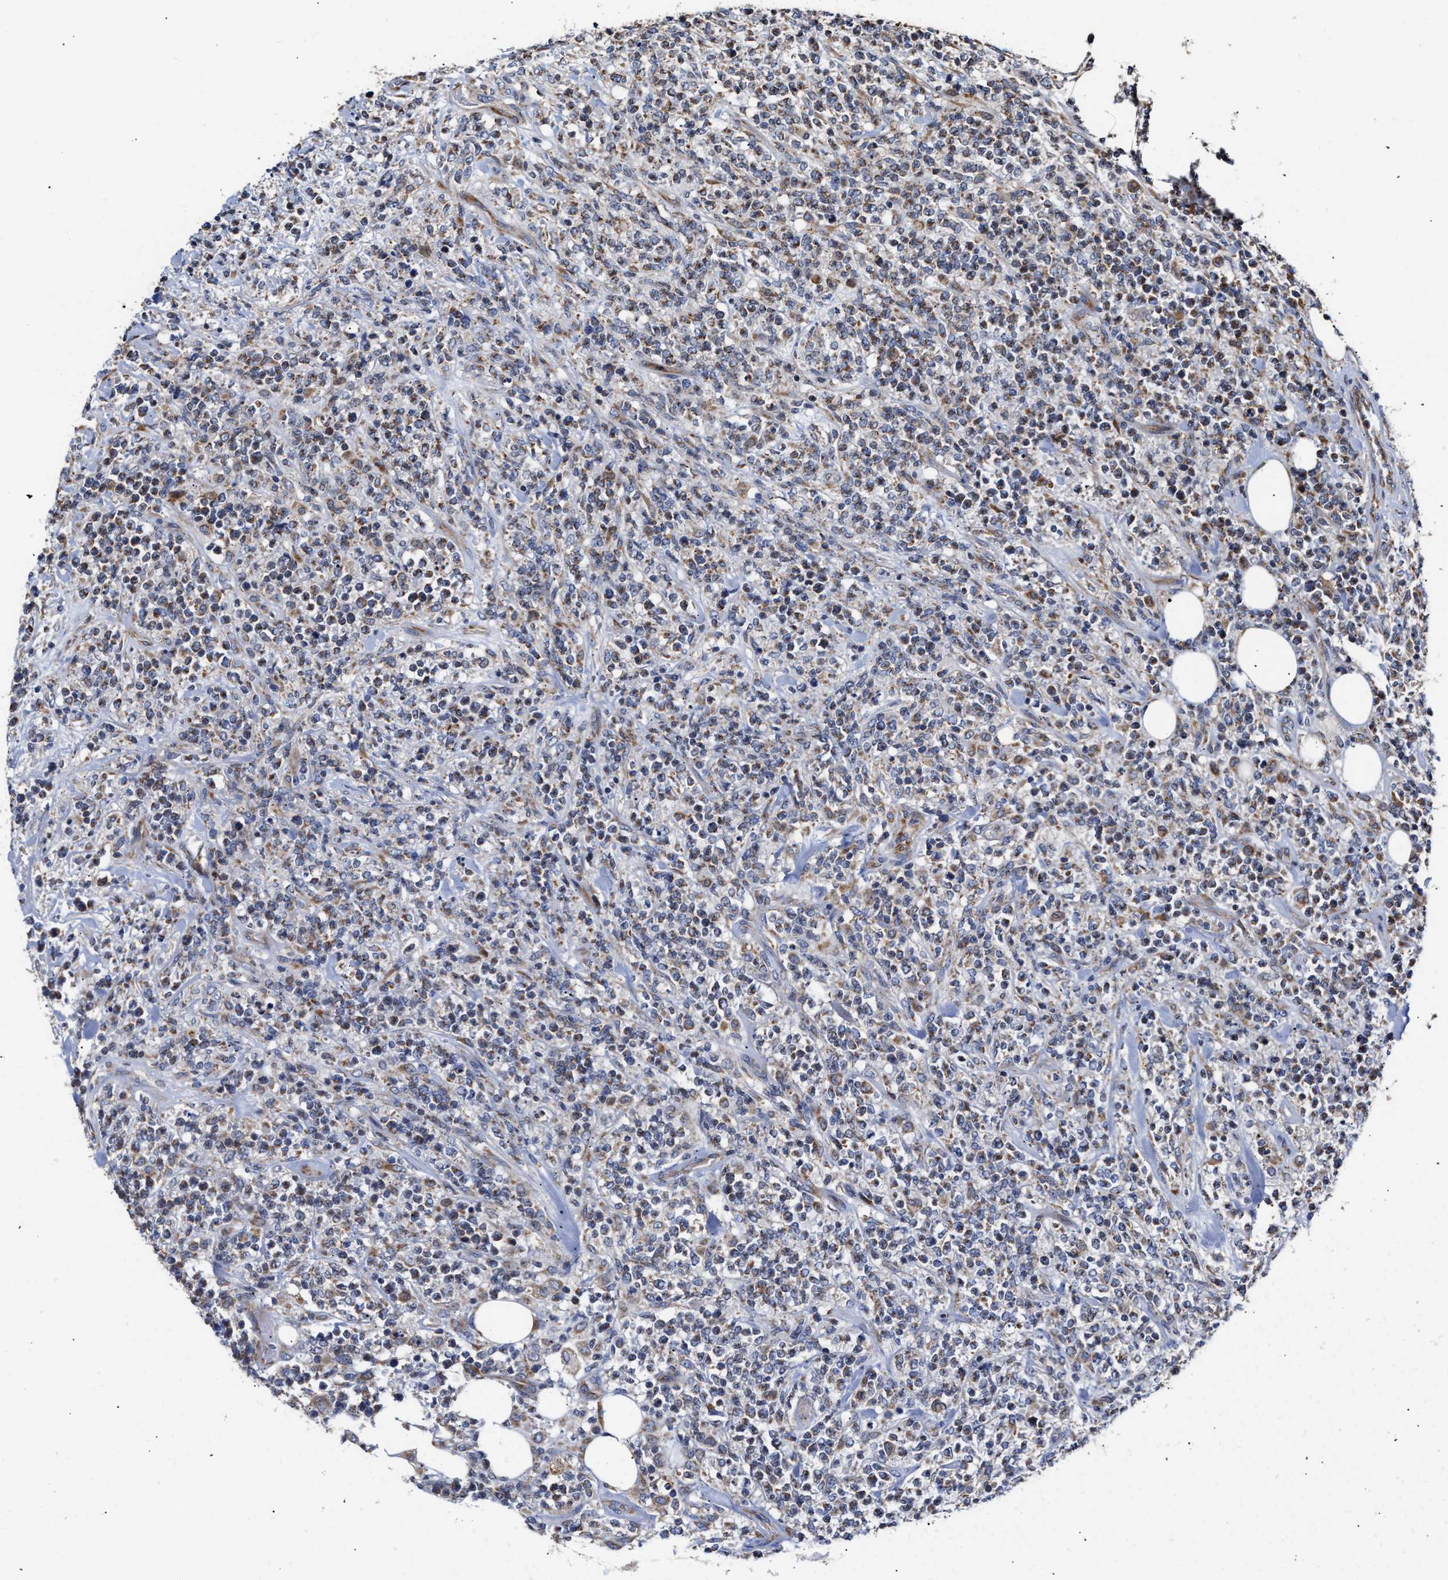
{"staining": {"intensity": "weak", "quantity": ">75%", "location": "cytoplasmic/membranous"}, "tissue": "lymphoma", "cell_type": "Tumor cells", "image_type": "cancer", "snomed": [{"axis": "morphology", "description": "Malignant lymphoma, non-Hodgkin's type, High grade"}, {"axis": "topography", "description": "Soft tissue"}], "caption": "Weak cytoplasmic/membranous staining for a protein is seen in about >75% of tumor cells of high-grade malignant lymphoma, non-Hodgkin's type using IHC.", "gene": "MALSU1", "patient": {"sex": "male", "age": 18}}